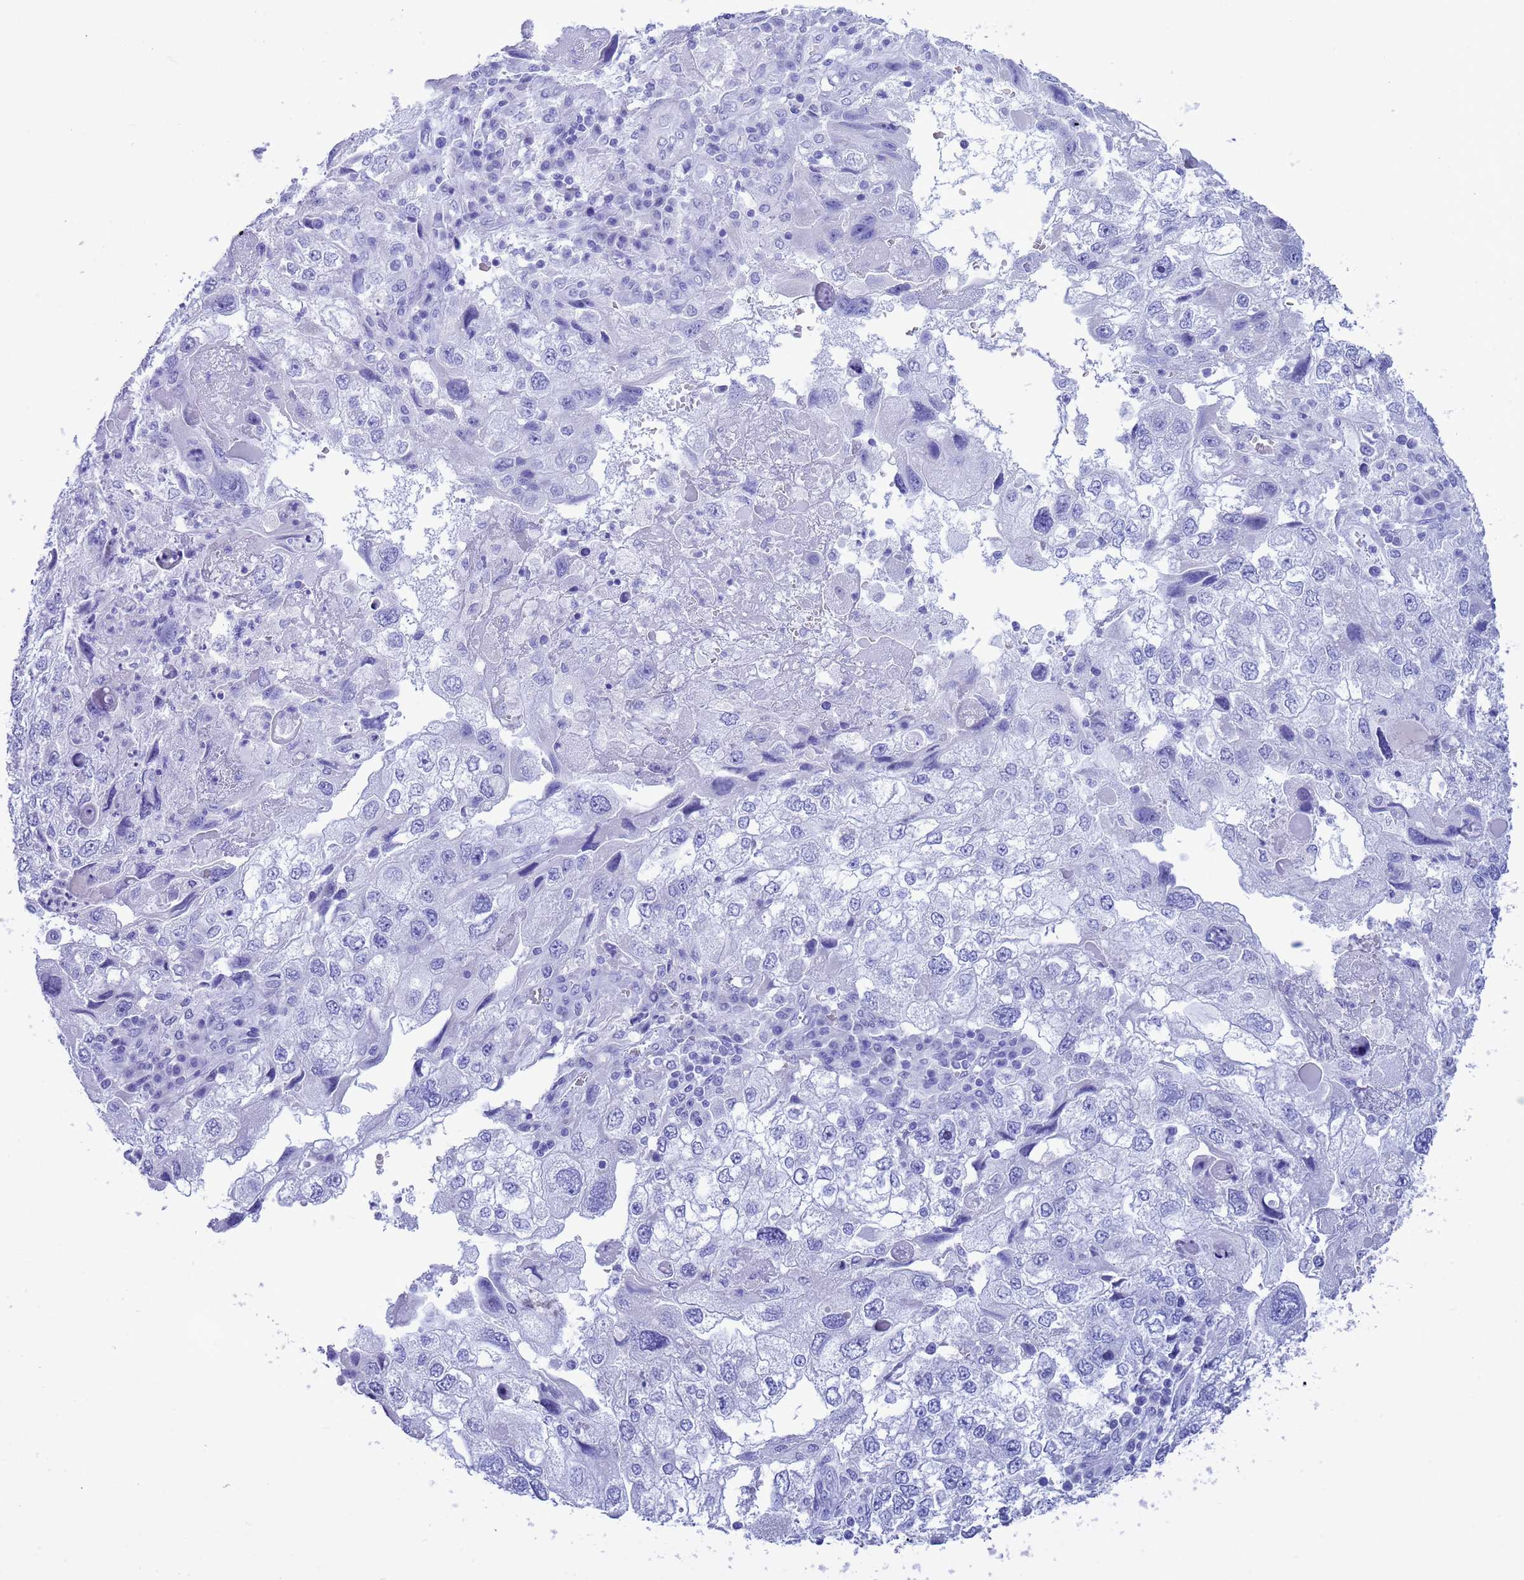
{"staining": {"intensity": "negative", "quantity": "none", "location": "none"}, "tissue": "endometrial cancer", "cell_type": "Tumor cells", "image_type": "cancer", "snomed": [{"axis": "morphology", "description": "Adenocarcinoma, NOS"}, {"axis": "topography", "description": "Endometrium"}], "caption": "This is an IHC photomicrograph of endometrial adenocarcinoma. There is no positivity in tumor cells.", "gene": "GSTM1", "patient": {"sex": "female", "age": 49}}